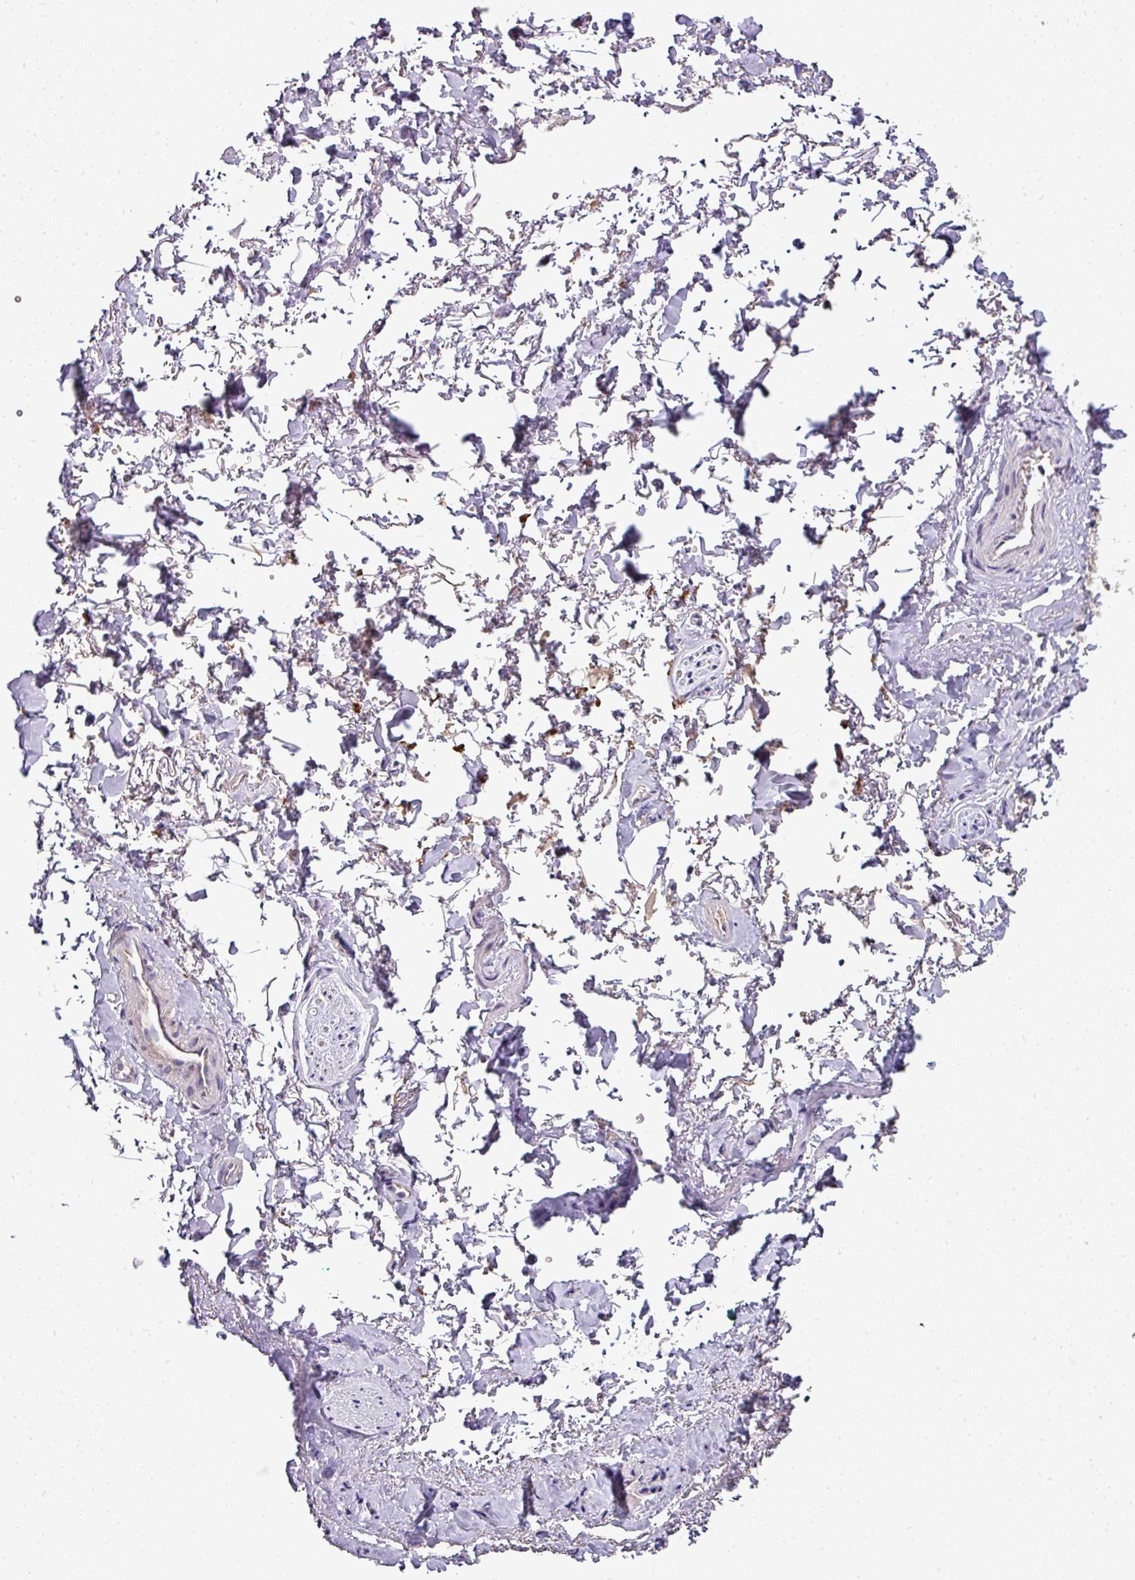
{"staining": {"intensity": "negative", "quantity": "none", "location": "none"}, "tissue": "adipose tissue", "cell_type": "Adipocytes", "image_type": "normal", "snomed": [{"axis": "morphology", "description": "Normal tissue, NOS"}, {"axis": "topography", "description": "Vulva"}, {"axis": "topography", "description": "Vagina"}, {"axis": "topography", "description": "Peripheral nerve tissue"}], "caption": "This is a photomicrograph of IHC staining of benign adipose tissue, which shows no expression in adipocytes.", "gene": "GAN", "patient": {"sex": "female", "age": 66}}